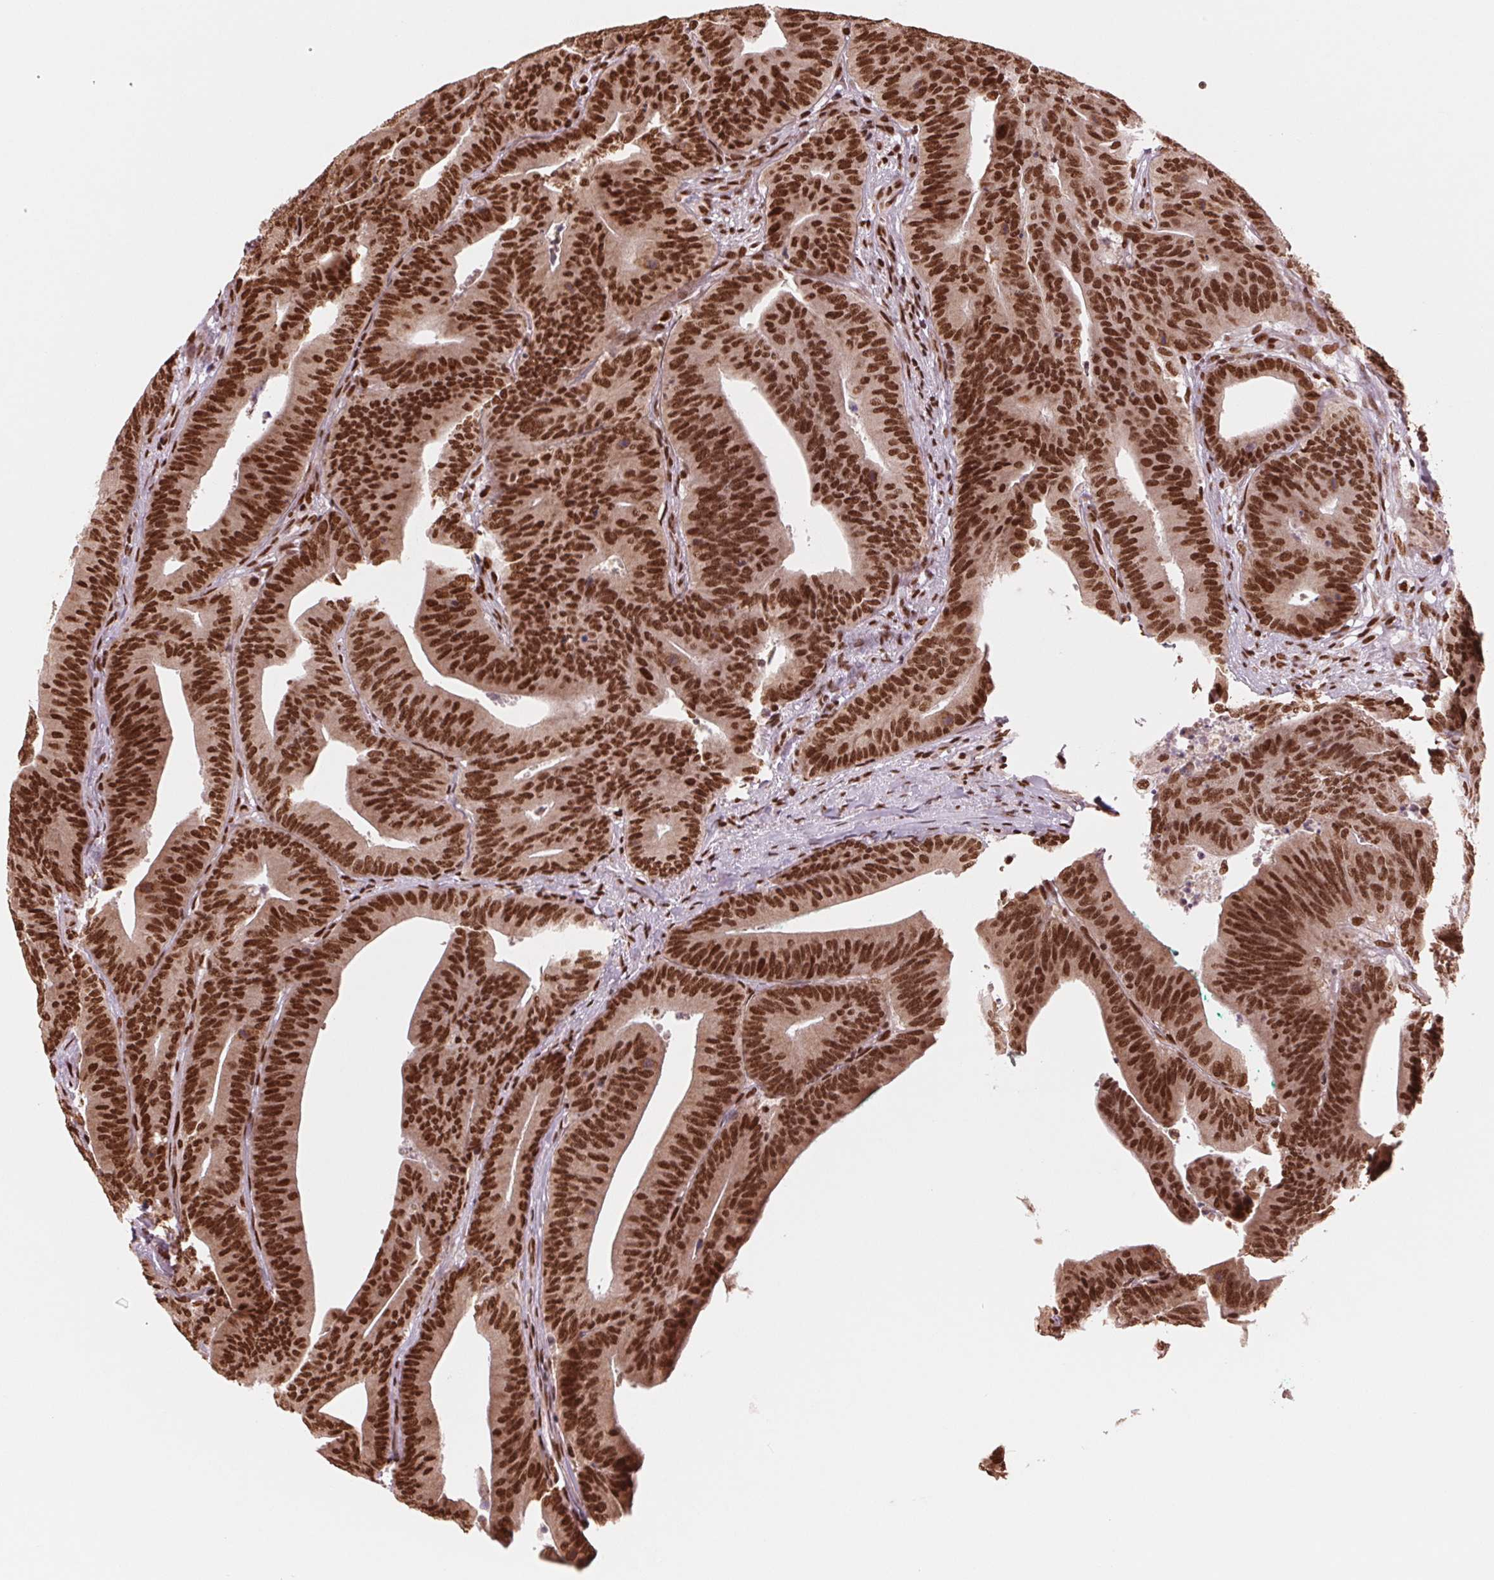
{"staining": {"intensity": "strong", "quantity": ">75%", "location": "nuclear"}, "tissue": "colorectal cancer", "cell_type": "Tumor cells", "image_type": "cancer", "snomed": [{"axis": "morphology", "description": "Adenocarcinoma, NOS"}, {"axis": "topography", "description": "Colon"}], "caption": "Human colorectal cancer (adenocarcinoma) stained for a protein (brown) displays strong nuclear positive expression in about >75% of tumor cells.", "gene": "TTLL9", "patient": {"sex": "female", "age": 78}}